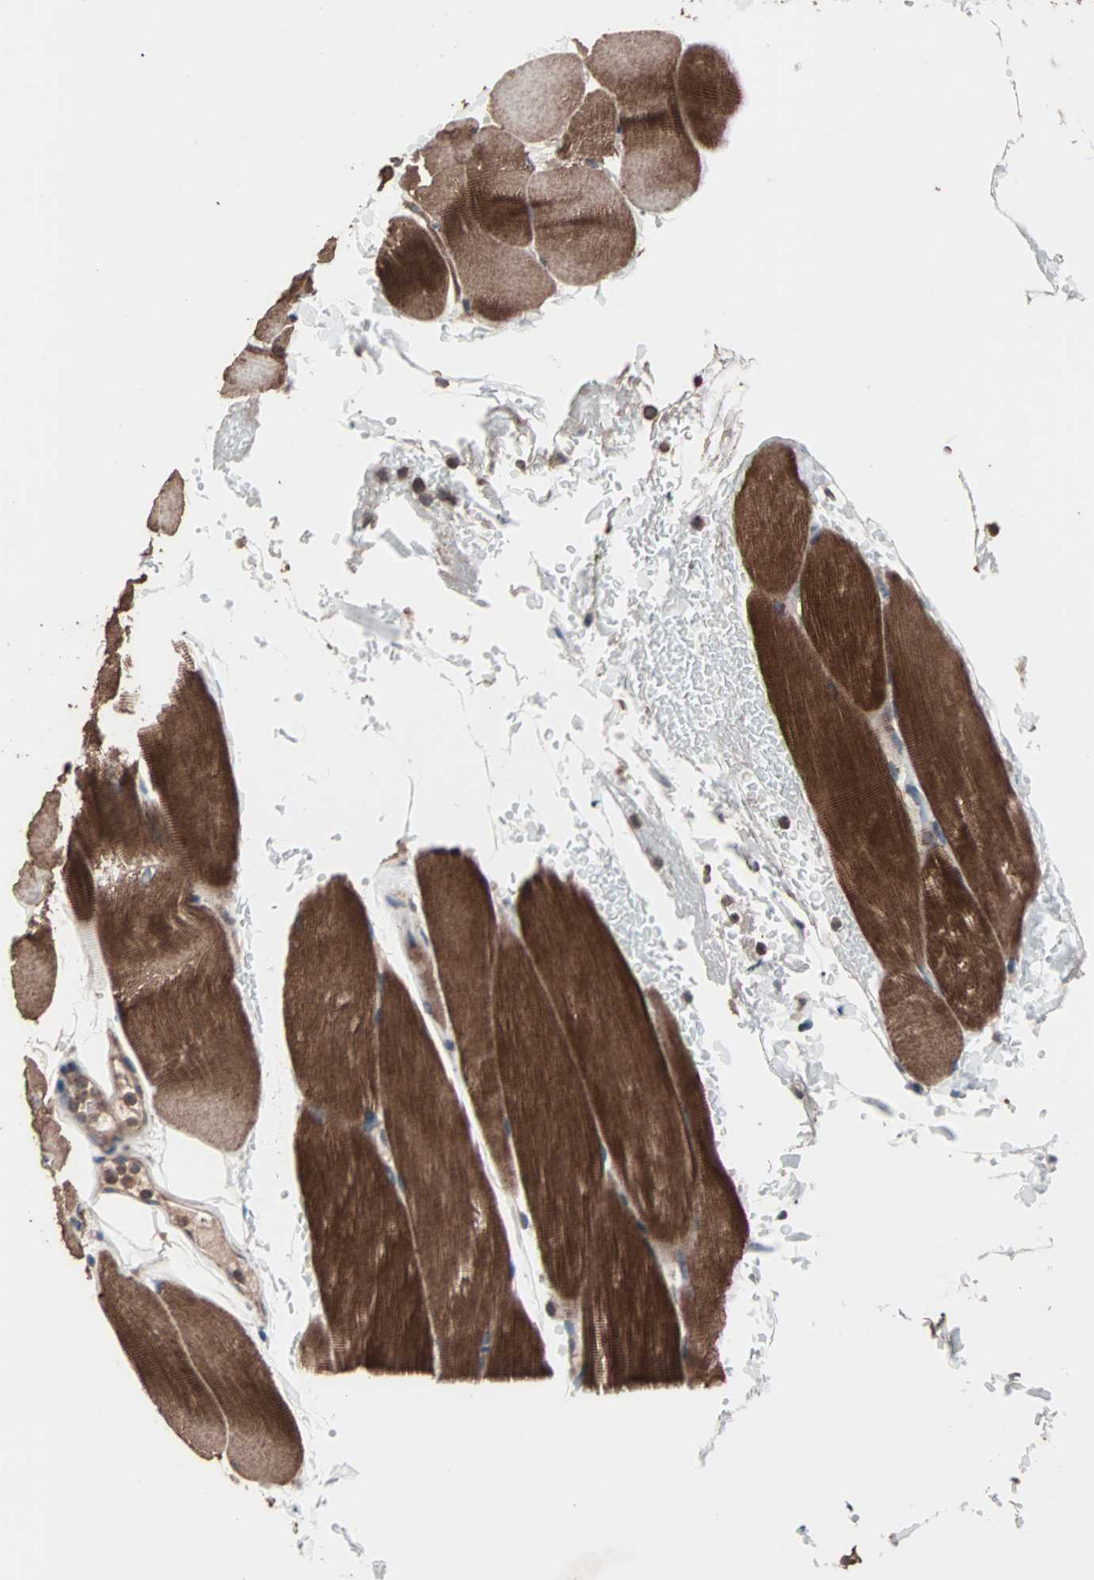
{"staining": {"intensity": "strong", "quantity": ">75%", "location": "cytoplasmic/membranous"}, "tissue": "skeletal muscle", "cell_type": "Myocytes", "image_type": "normal", "snomed": [{"axis": "morphology", "description": "Normal tissue, NOS"}, {"axis": "topography", "description": "Skeletal muscle"}, {"axis": "topography", "description": "Parathyroid gland"}], "caption": "The micrograph displays a brown stain indicating the presence of a protein in the cytoplasmic/membranous of myocytes in skeletal muscle. Immunohistochemistry (ihc) stains the protein in brown and the nuclei are stained blue.", "gene": "MRPL2", "patient": {"sex": "female", "age": 37}}